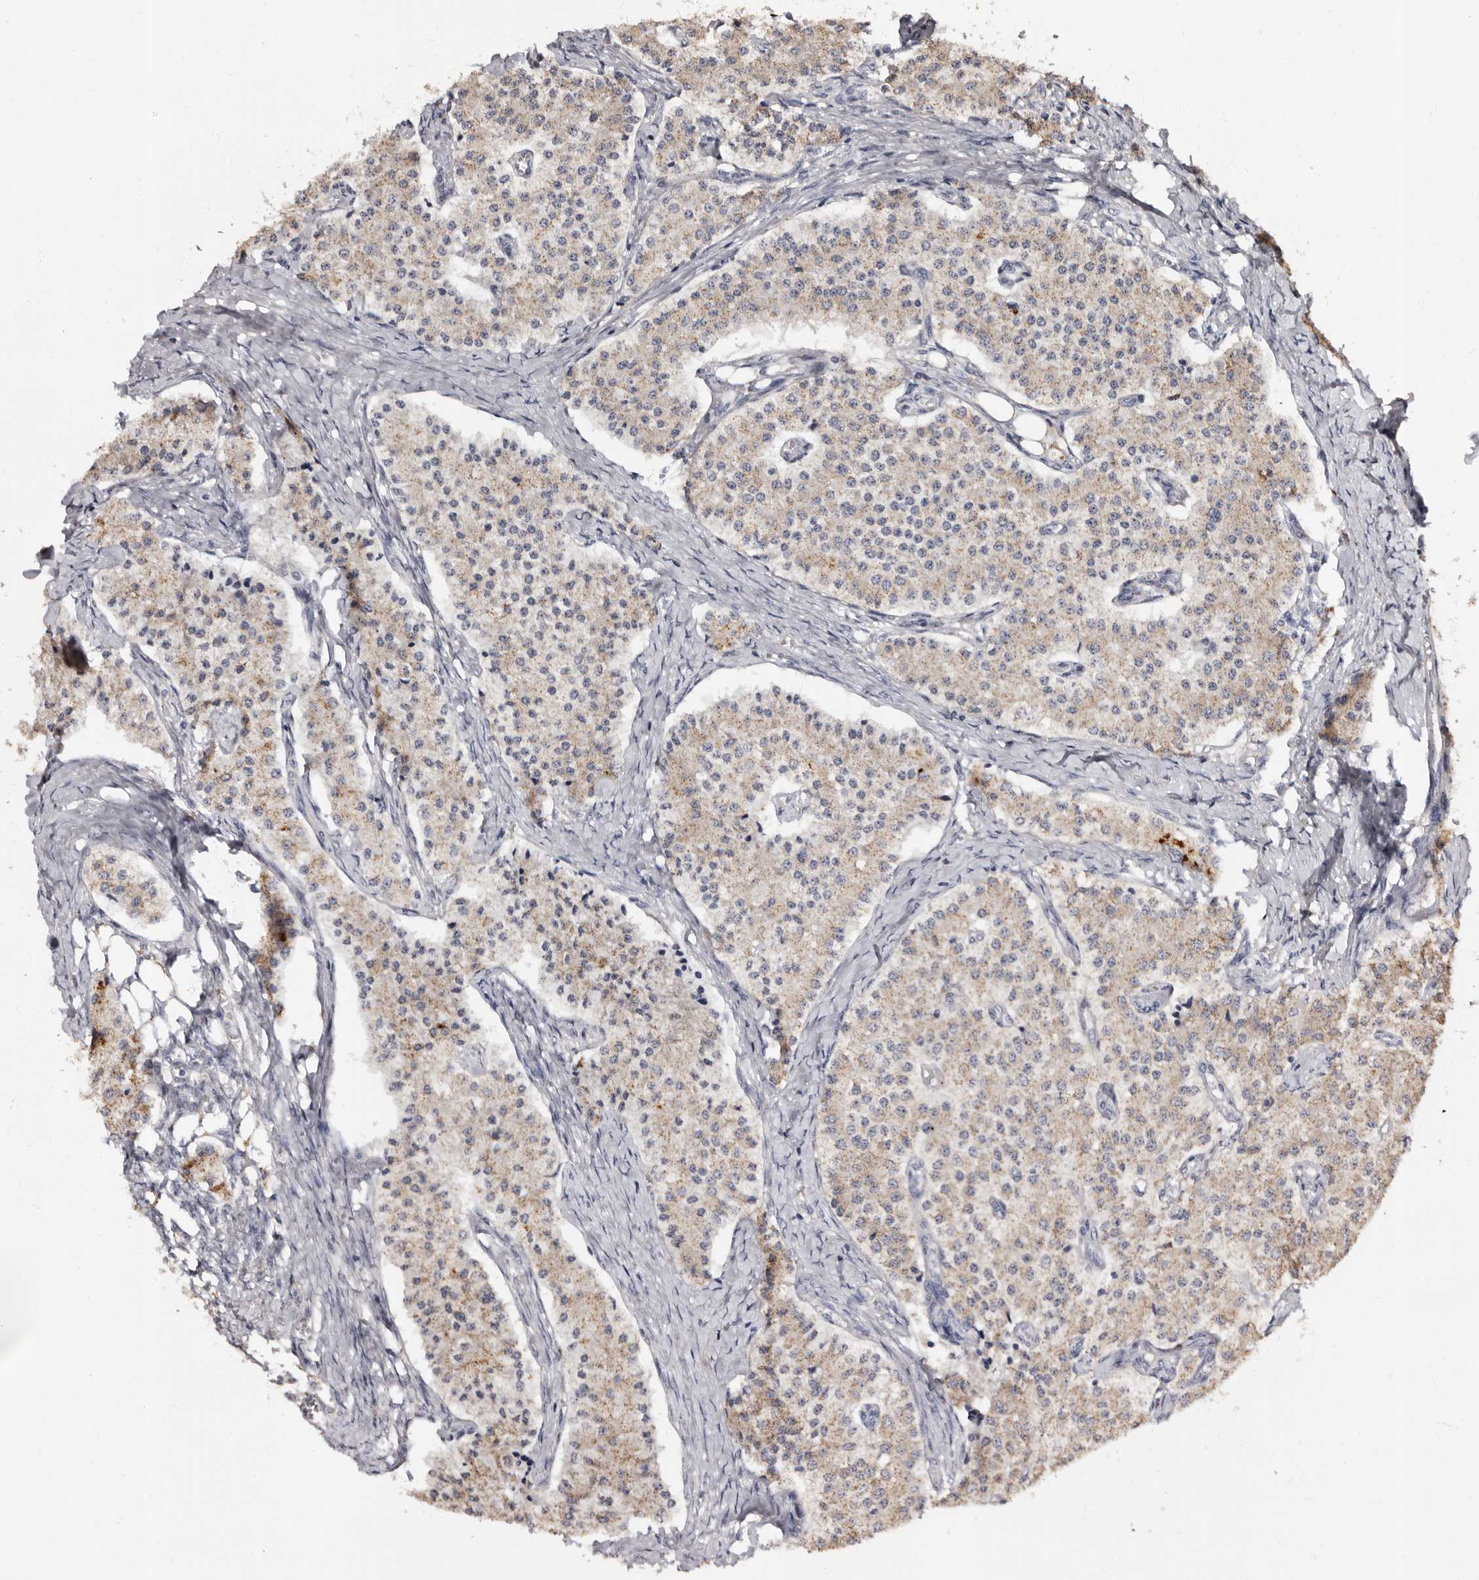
{"staining": {"intensity": "weak", "quantity": ">75%", "location": "cytoplasmic/membranous"}, "tissue": "carcinoid", "cell_type": "Tumor cells", "image_type": "cancer", "snomed": [{"axis": "morphology", "description": "Carcinoid, malignant, NOS"}, {"axis": "topography", "description": "Colon"}], "caption": "Protein staining displays weak cytoplasmic/membranous positivity in approximately >75% of tumor cells in malignant carcinoid.", "gene": "PTAFR", "patient": {"sex": "female", "age": 52}}